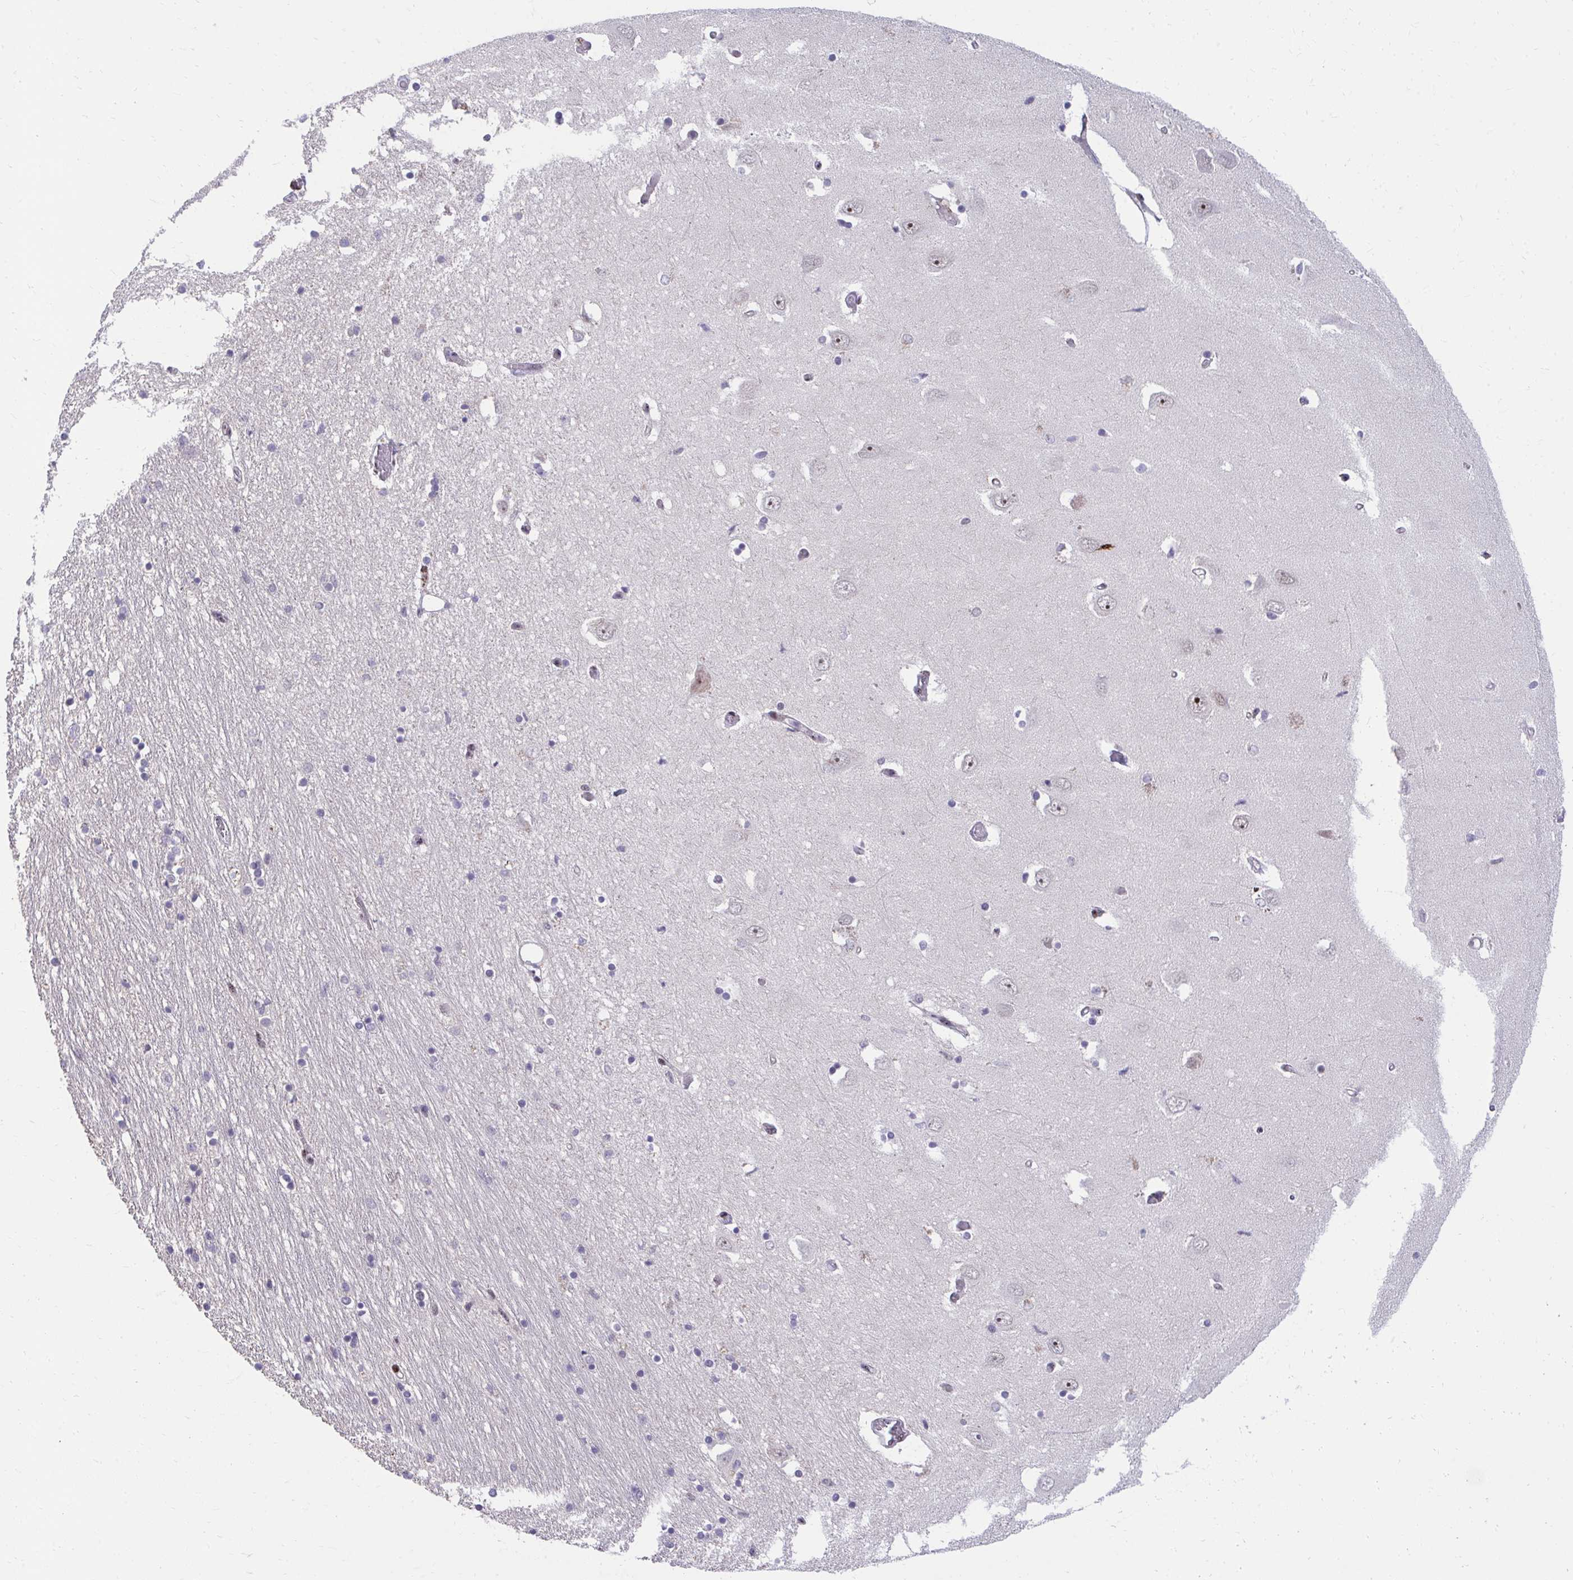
{"staining": {"intensity": "moderate", "quantity": "<25%", "location": "nuclear"}, "tissue": "caudate", "cell_type": "Glial cells", "image_type": "normal", "snomed": [{"axis": "morphology", "description": "Normal tissue, NOS"}, {"axis": "topography", "description": "Lateral ventricle wall"}, {"axis": "topography", "description": "Hippocampus"}], "caption": "Immunohistochemistry photomicrograph of normal caudate: human caudate stained using immunohistochemistry (IHC) demonstrates low levels of moderate protein expression localized specifically in the nuclear of glial cells, appearing as a nuclear brown color.", "gene": "HOXA4", "patient": {"sex": "female", "age": 63}}